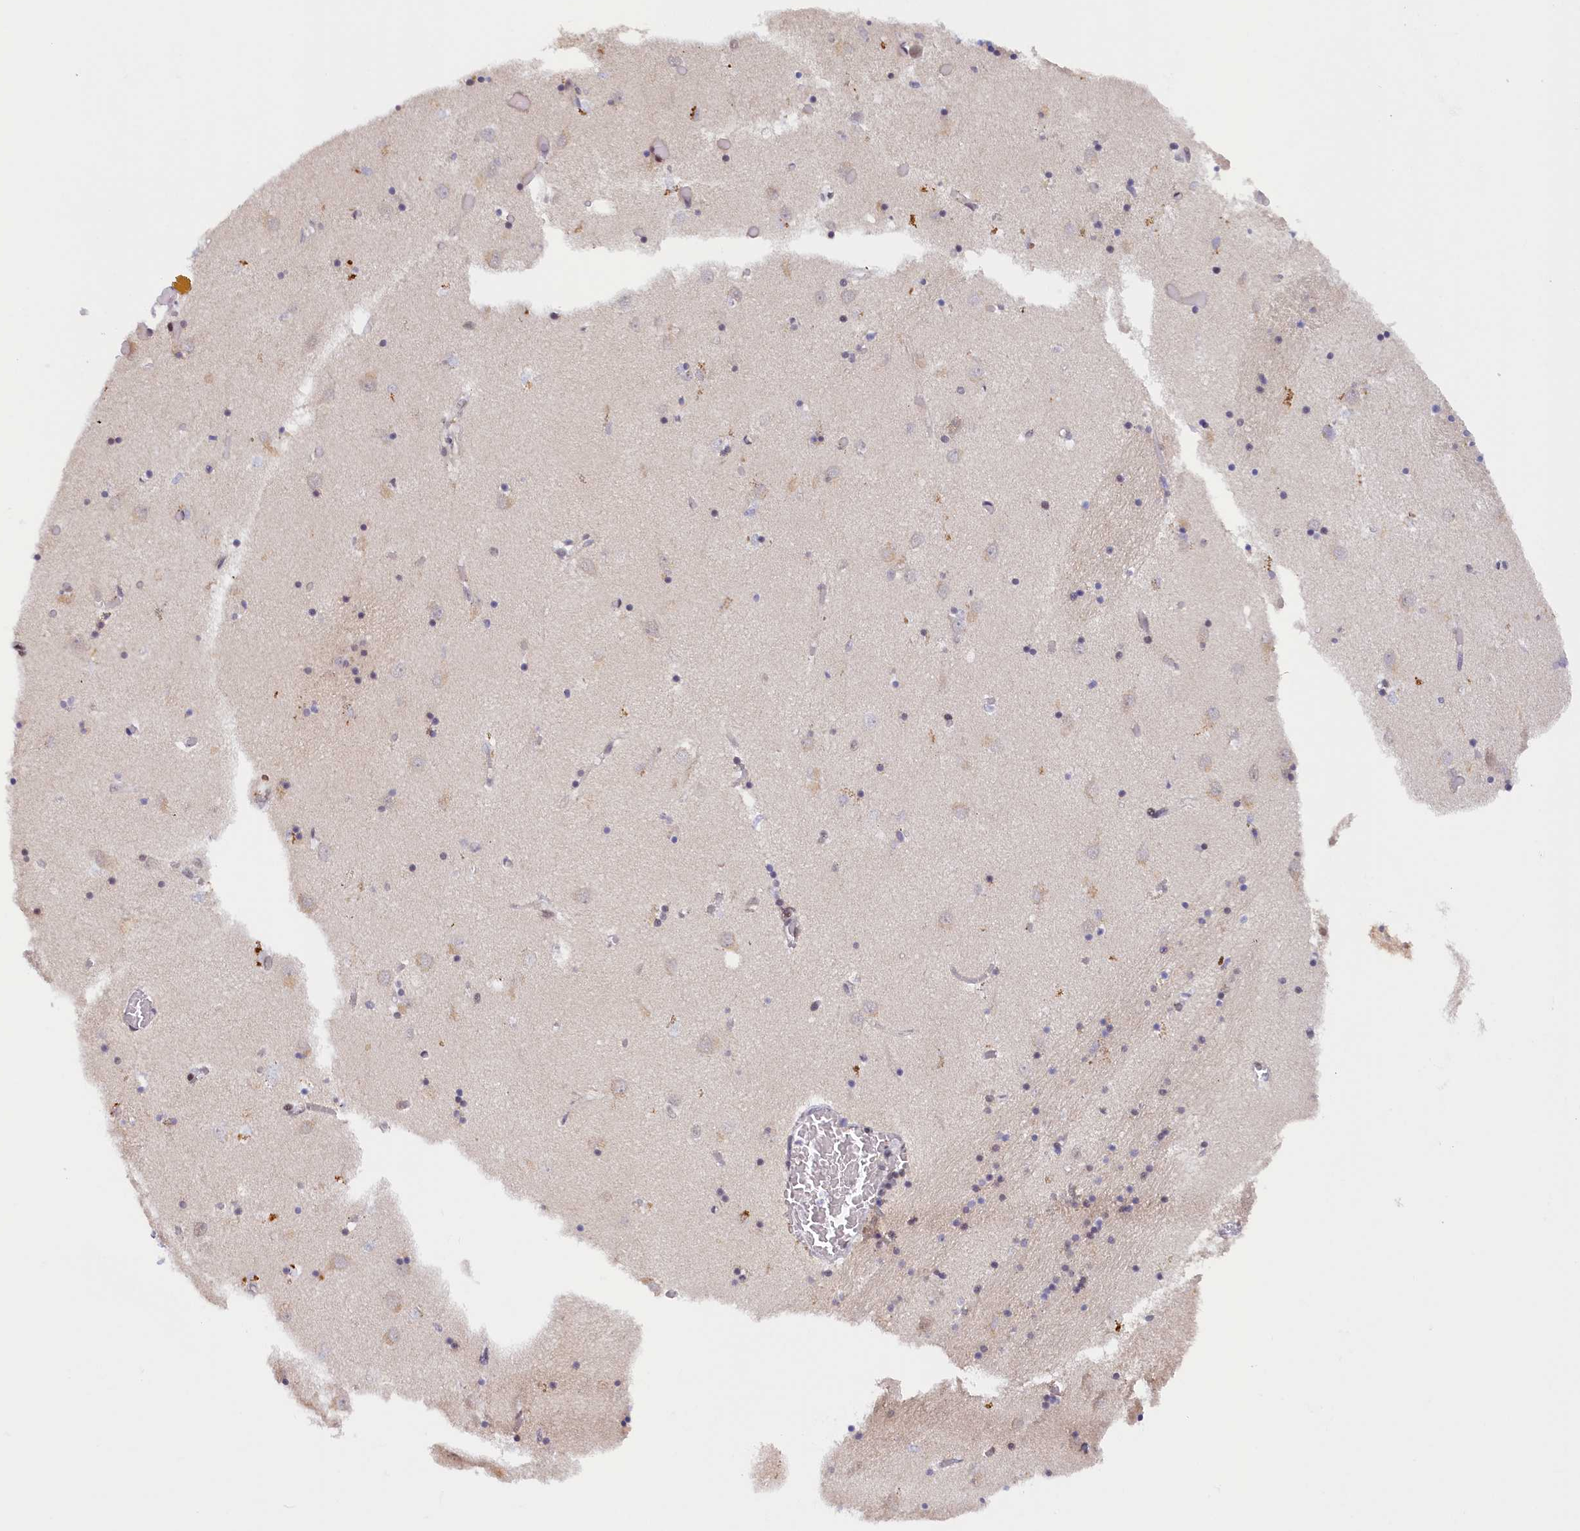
{"staining": {"intensity": "negative", "quantity": "none", "location": "none"}, "tissue": "caudate", "cell_type": "Glial cells", "image_type": "normal", "snomed": [{"axis": "morphology", "description": "Normal tissue, NOS"}, {"axis": "topography", "description": "Lateral ventricle wall"}], "caption": "Photomicrograph shows no protein expression in glial cells of normal caudate.", "gene": "SEC31B", "patient": {"sex": "male", "age": 70}}